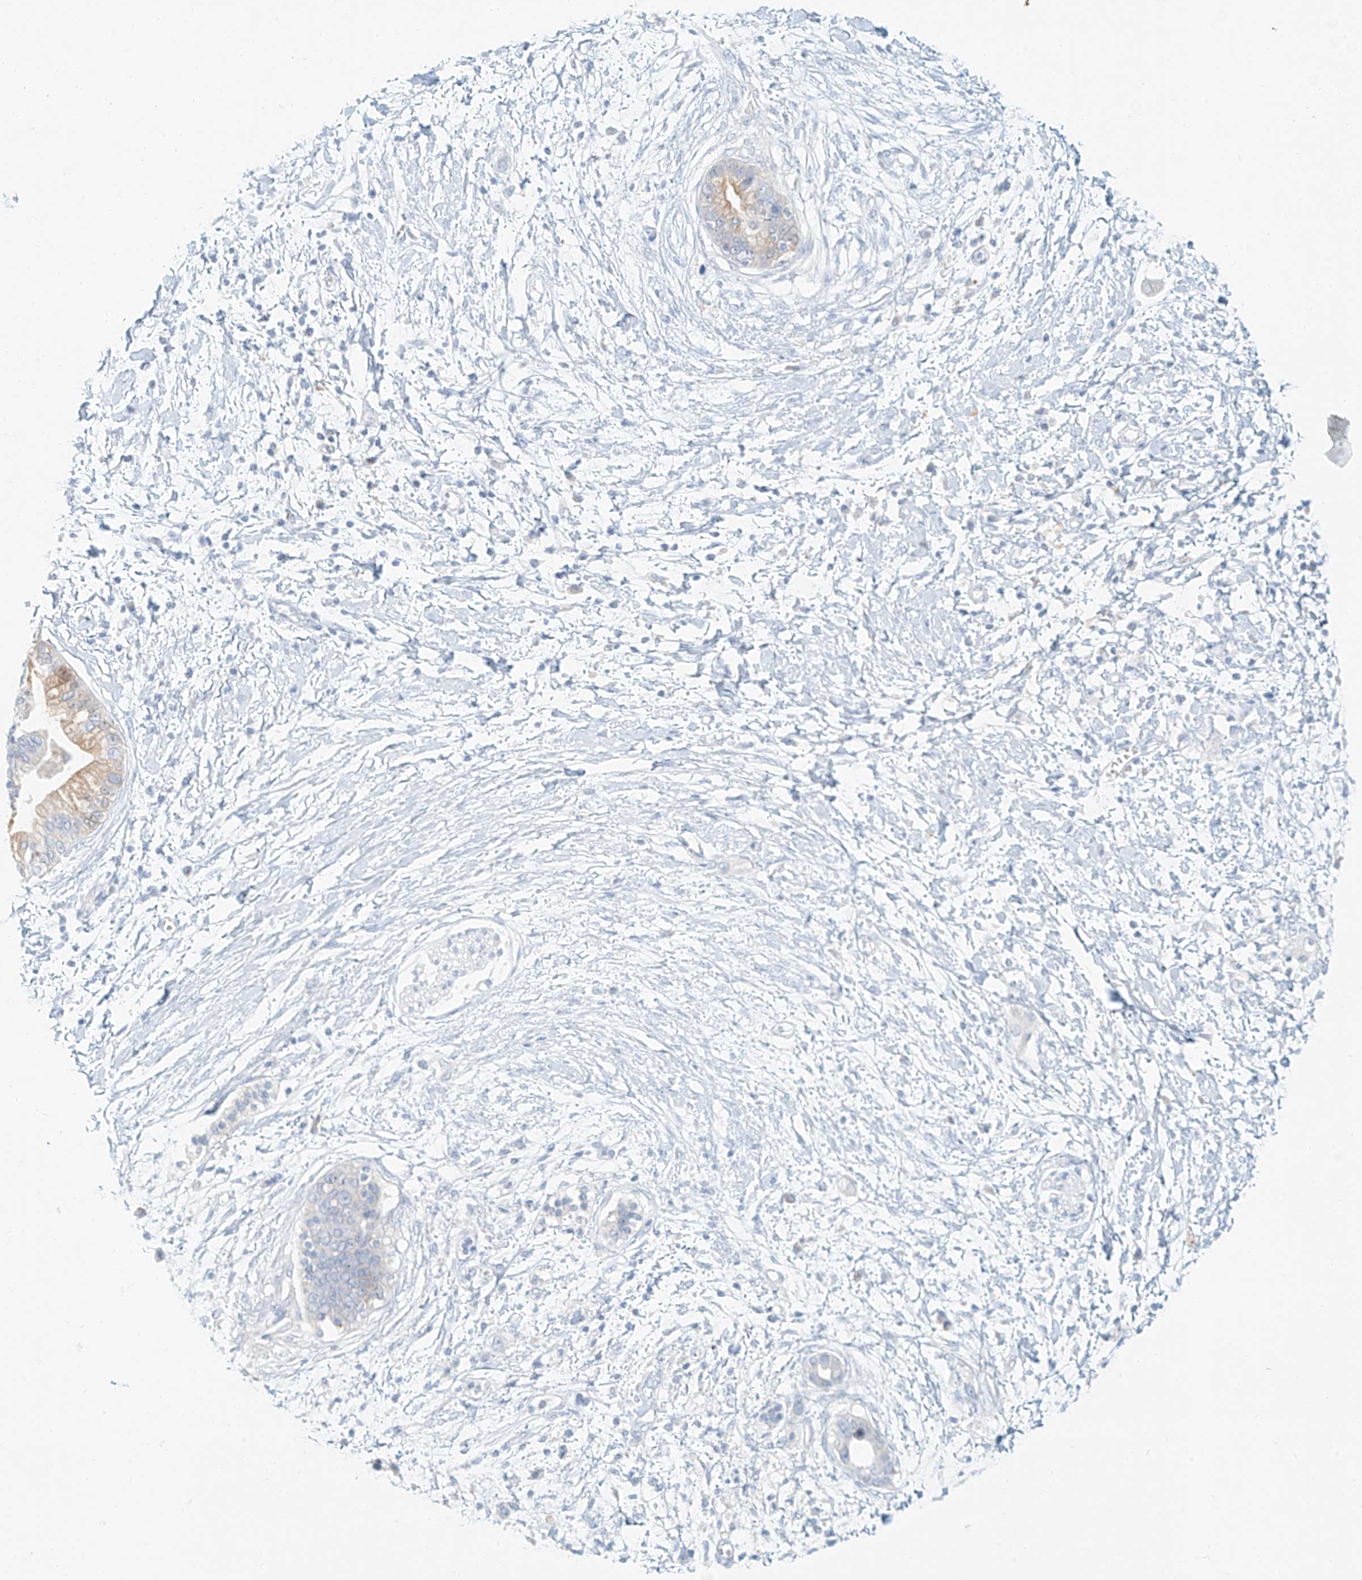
{"staining": {"intensity": "negative", "quantity": "none", "location": "none"}, "tissue": "pancreatic cancer", "cell_type": "Tumor cells", "image_type": "cancer", "snomed": [{"axis": "morphology", "description": "Normal tissue, NOS"}, {"axis": "morphology", "description": "Adenocarcinoma, NOS"}, {"axis": "topography", "description": "Pancreas"}, {"axis": "topography", "description": "Peripheral nerve tissue"}], "caption": "High magnification brightfield microscopy of adenocarcinoma (pancreatic) stained with DAB (brown) and counterstained with hematoxylin (blue): tumor cells show no significant staining.", "gene": "PGC", "patient": {"sex": "male", "age": 59}}